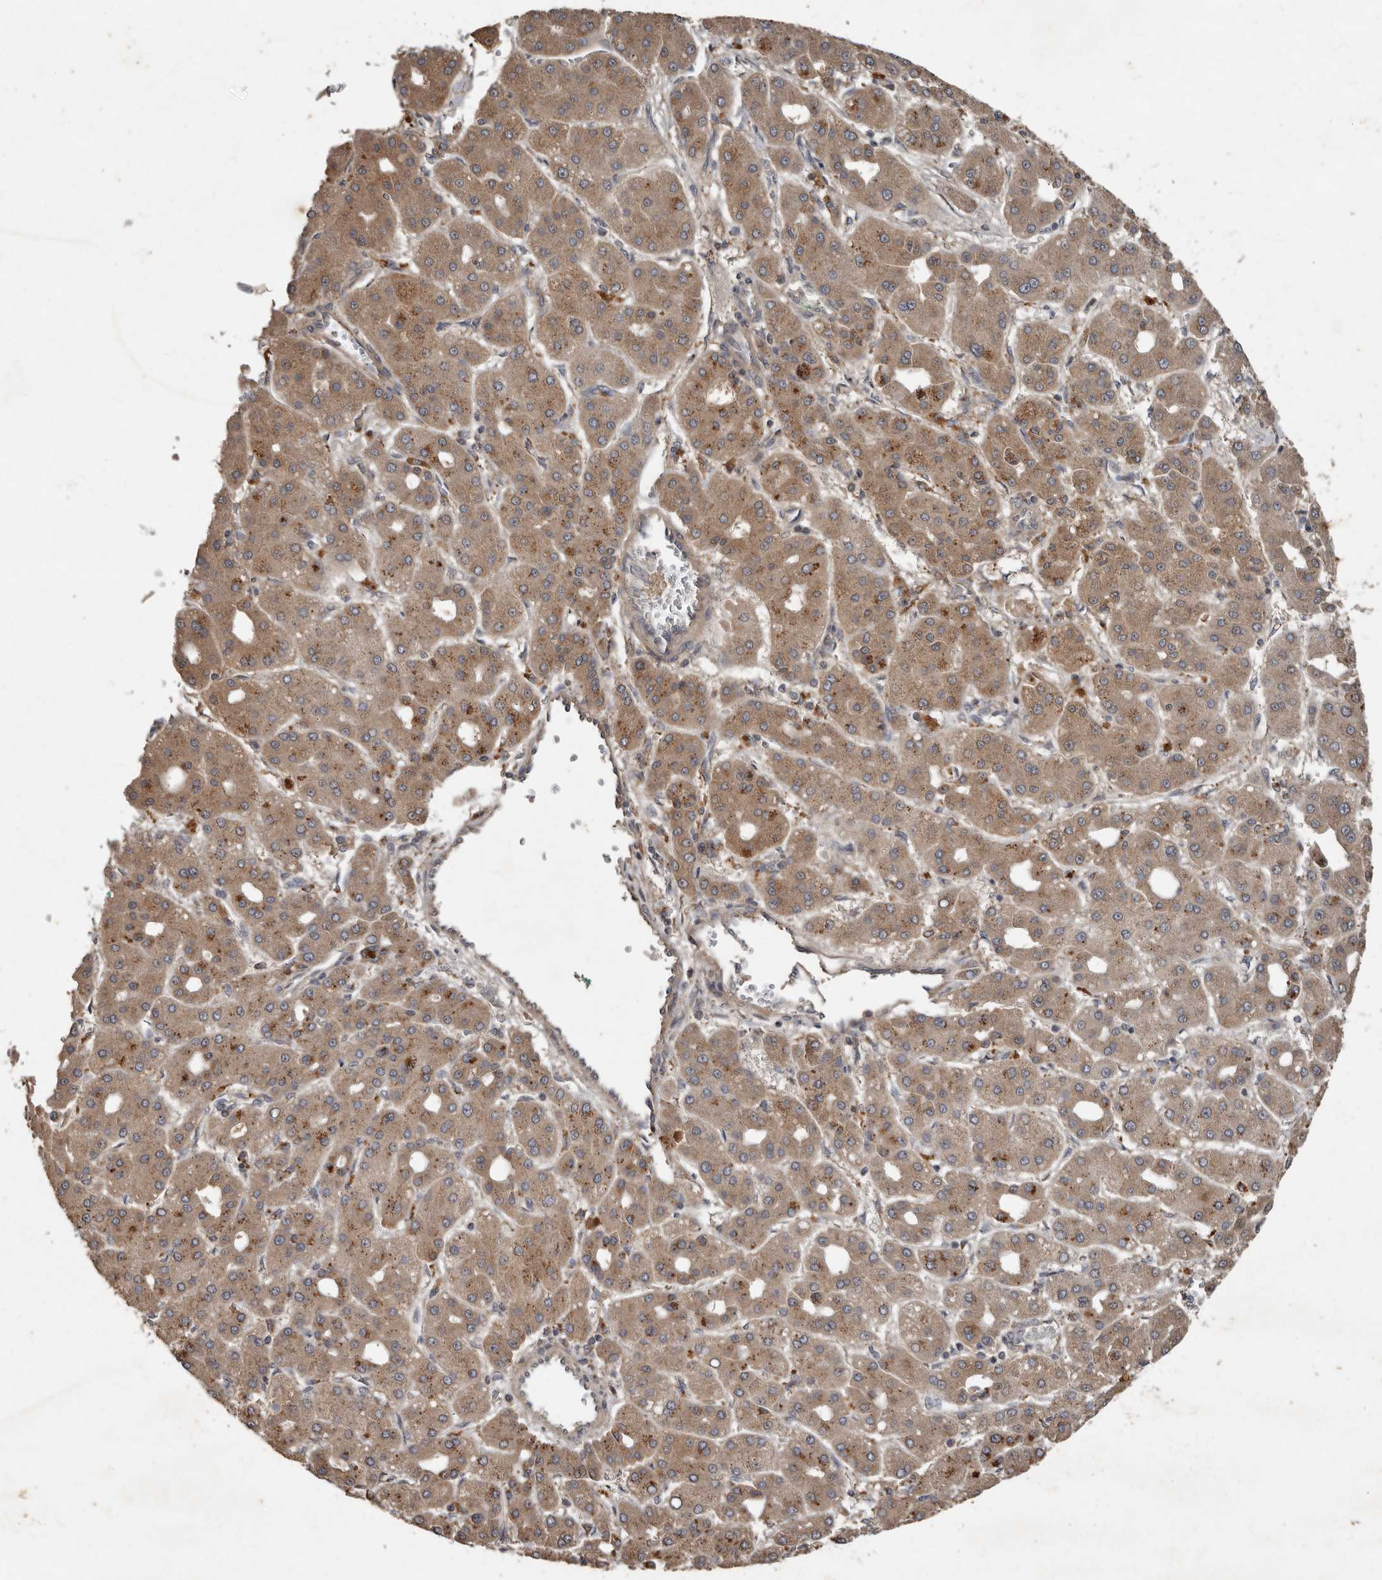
{"staining": {"intensity": "moderate", "quantity": ">75%", "location": "cytoplasmic/membranous"}, "tissue": "liver cancer", "cell_type": "Tumor cells", "image_type": "cancer", "snomed": [{"axis": "morphology", "description": "Carcinoma, Hepatocellular, NOS"}, {"axis": "topography", "description": "Liver"}], "caption": "Liver hepatocellular carcinoma stained with a brown dye reveals moderate cytoplasmic/membranous positive positivity in approximately >75% of tumor cells.", "gene": "KIF26B", "patient": {"sex": "male", "age": 65}}